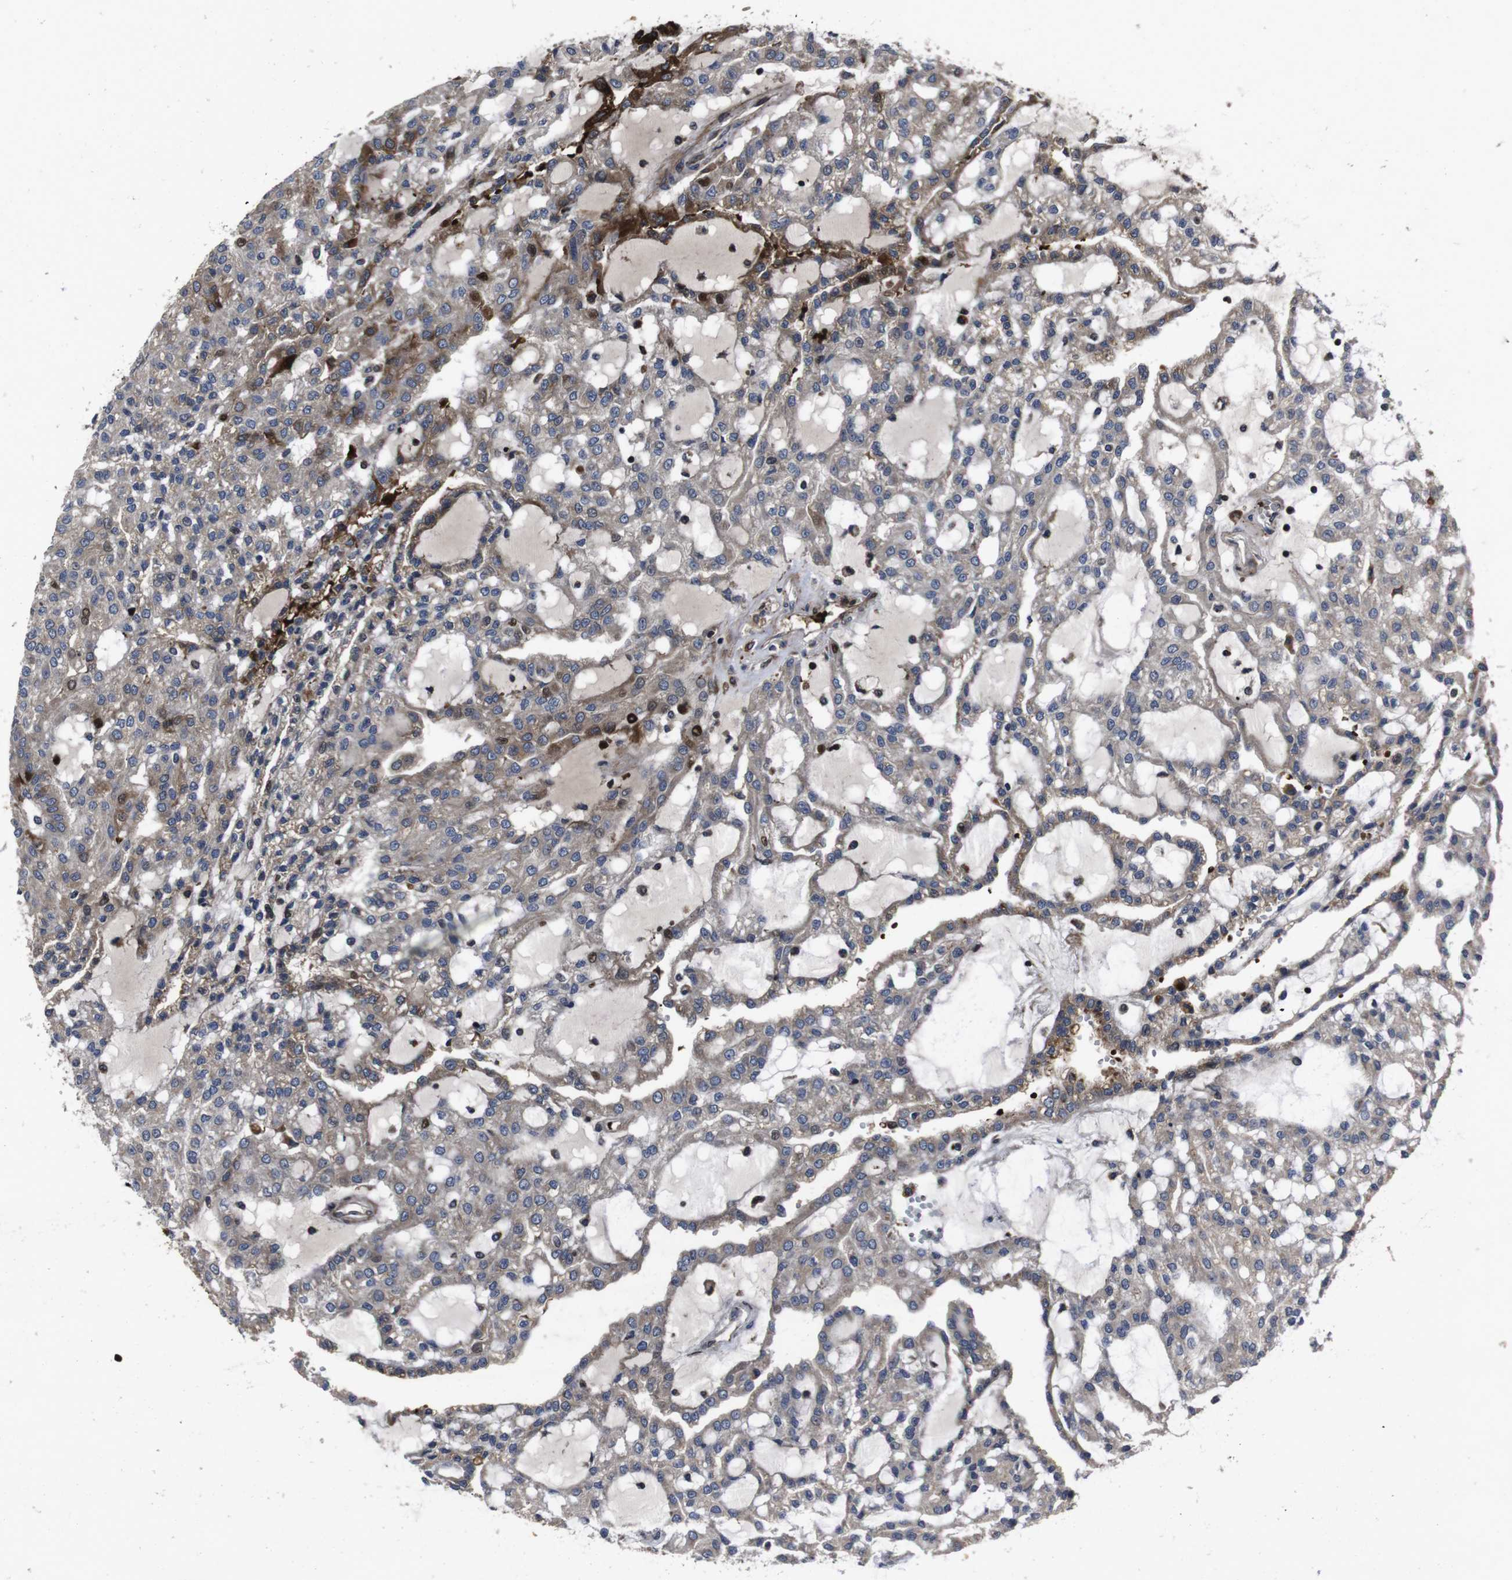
{"staining": {"intensity": "moderate", "quantity": "<25%", "location": "cytoplasmic/membranous"}, "tissue": "renal cancer", "cell_type": "Tumor cells", "image_type": "cancer", "snomed": [{"axis": "morphology", "description": "Adenocarcinoma, NOS"}, {"axis": "topography", "description": "Kidney"}], "caption": "Renal adenocarcinoma tissue displays moderate cytoplasmic/membranous expression in about <25% of tumor cells", "gene": "SMYD3", "patient": {"sex": "male", "age": 63}}